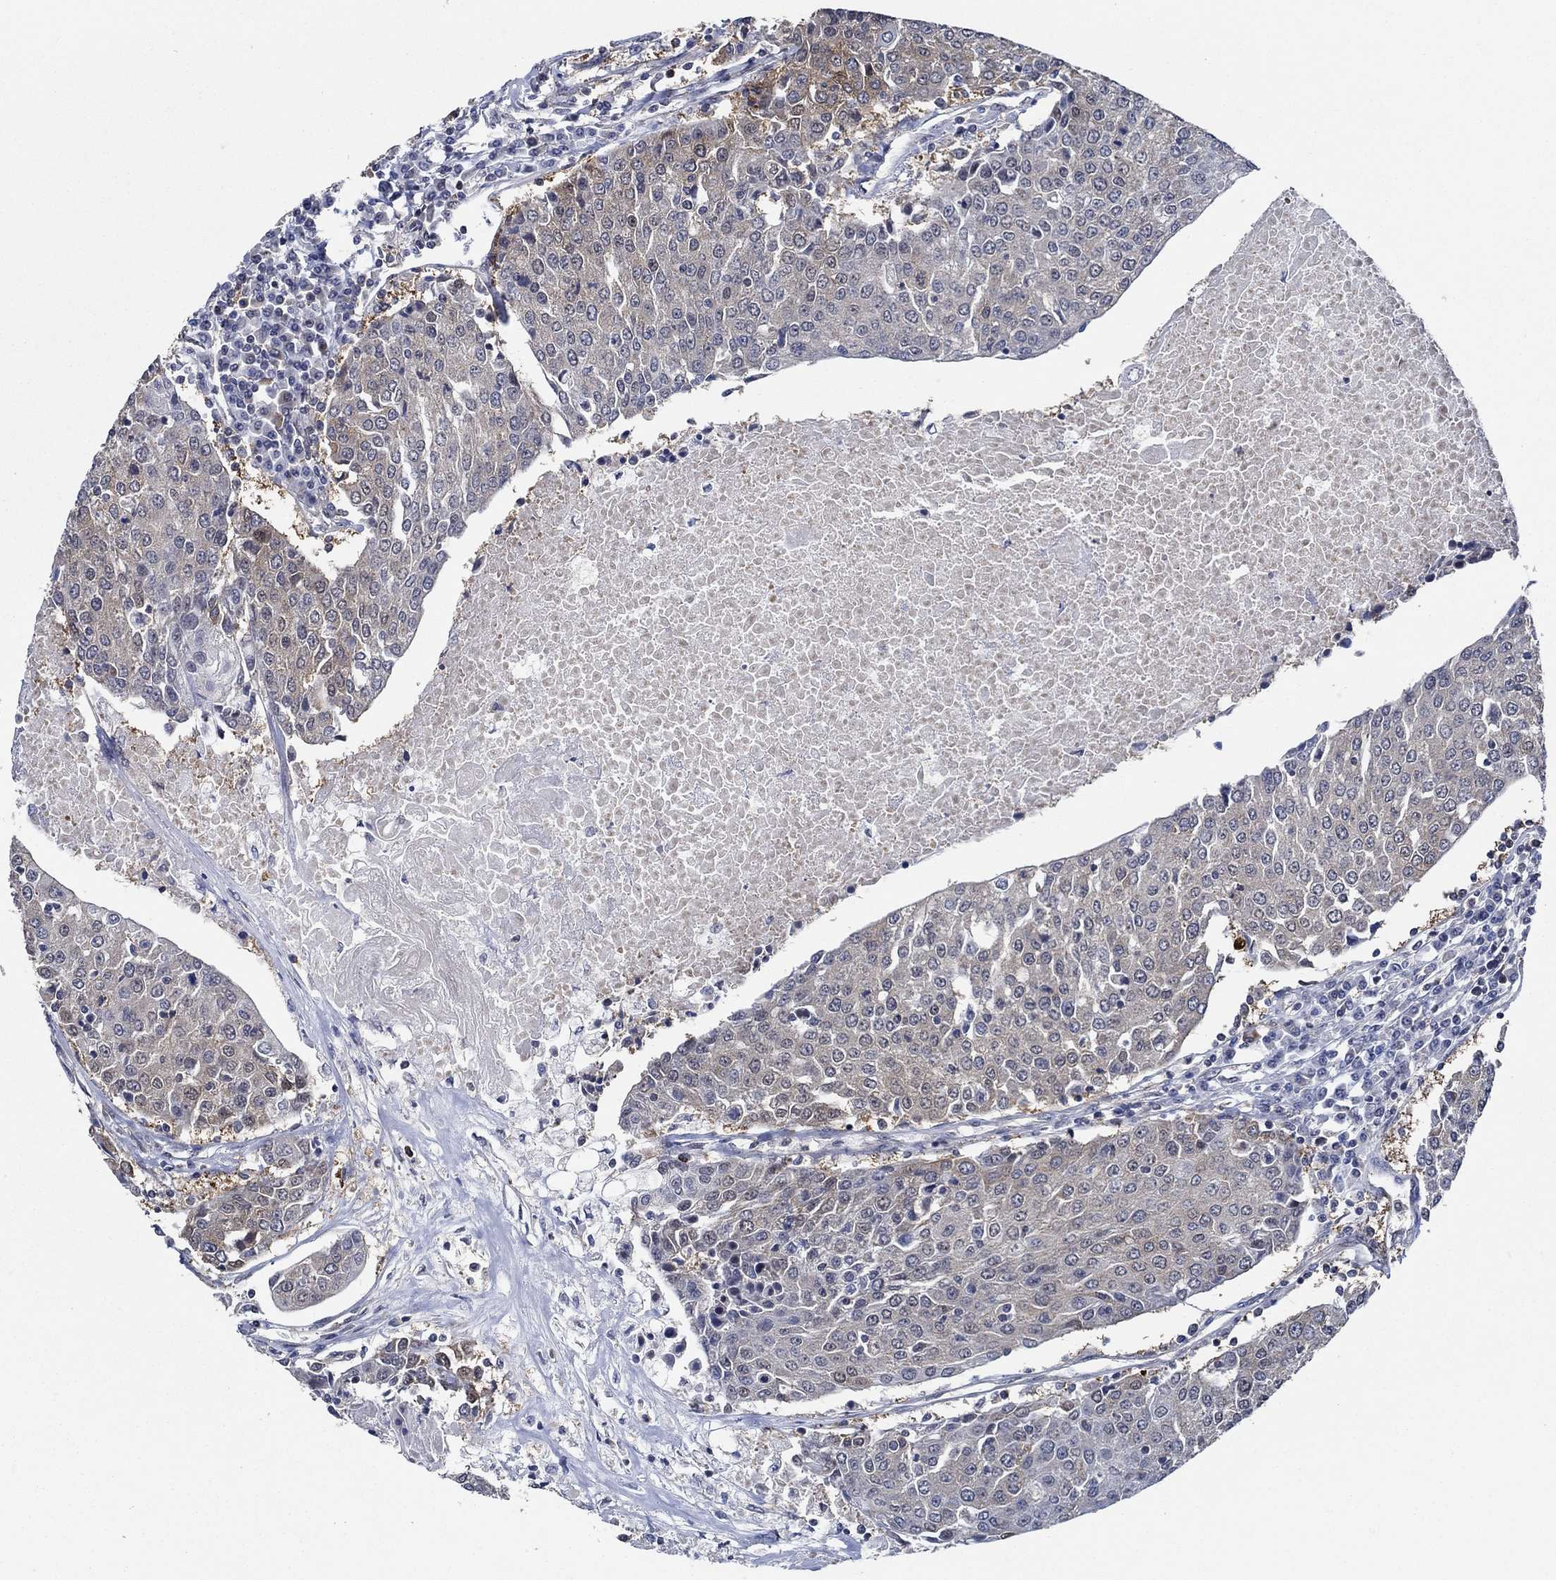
{"staining": {"intensity": "weak", "quantity": "25%-75%", "location": "cytoplasmic/membranous"}, "tissue": "urothelial cancer", "cell_type": "Tumor cells", "image_type": "cancer", "snomed": [{"axis": "morphology", "description": "Urothelial carcinoma, High grade"}, {"axis": "topography", "description": "Urinary bladder"}], "caption": "IHC (DAB) staining of high-grade urothelial carcinoma exhibits weak cytoplasmic/membranous protein positivity in approximately 25%-75% of tumor cells.", "gene": "DACT1", "patient": {"sex": "female", "age": 85}}